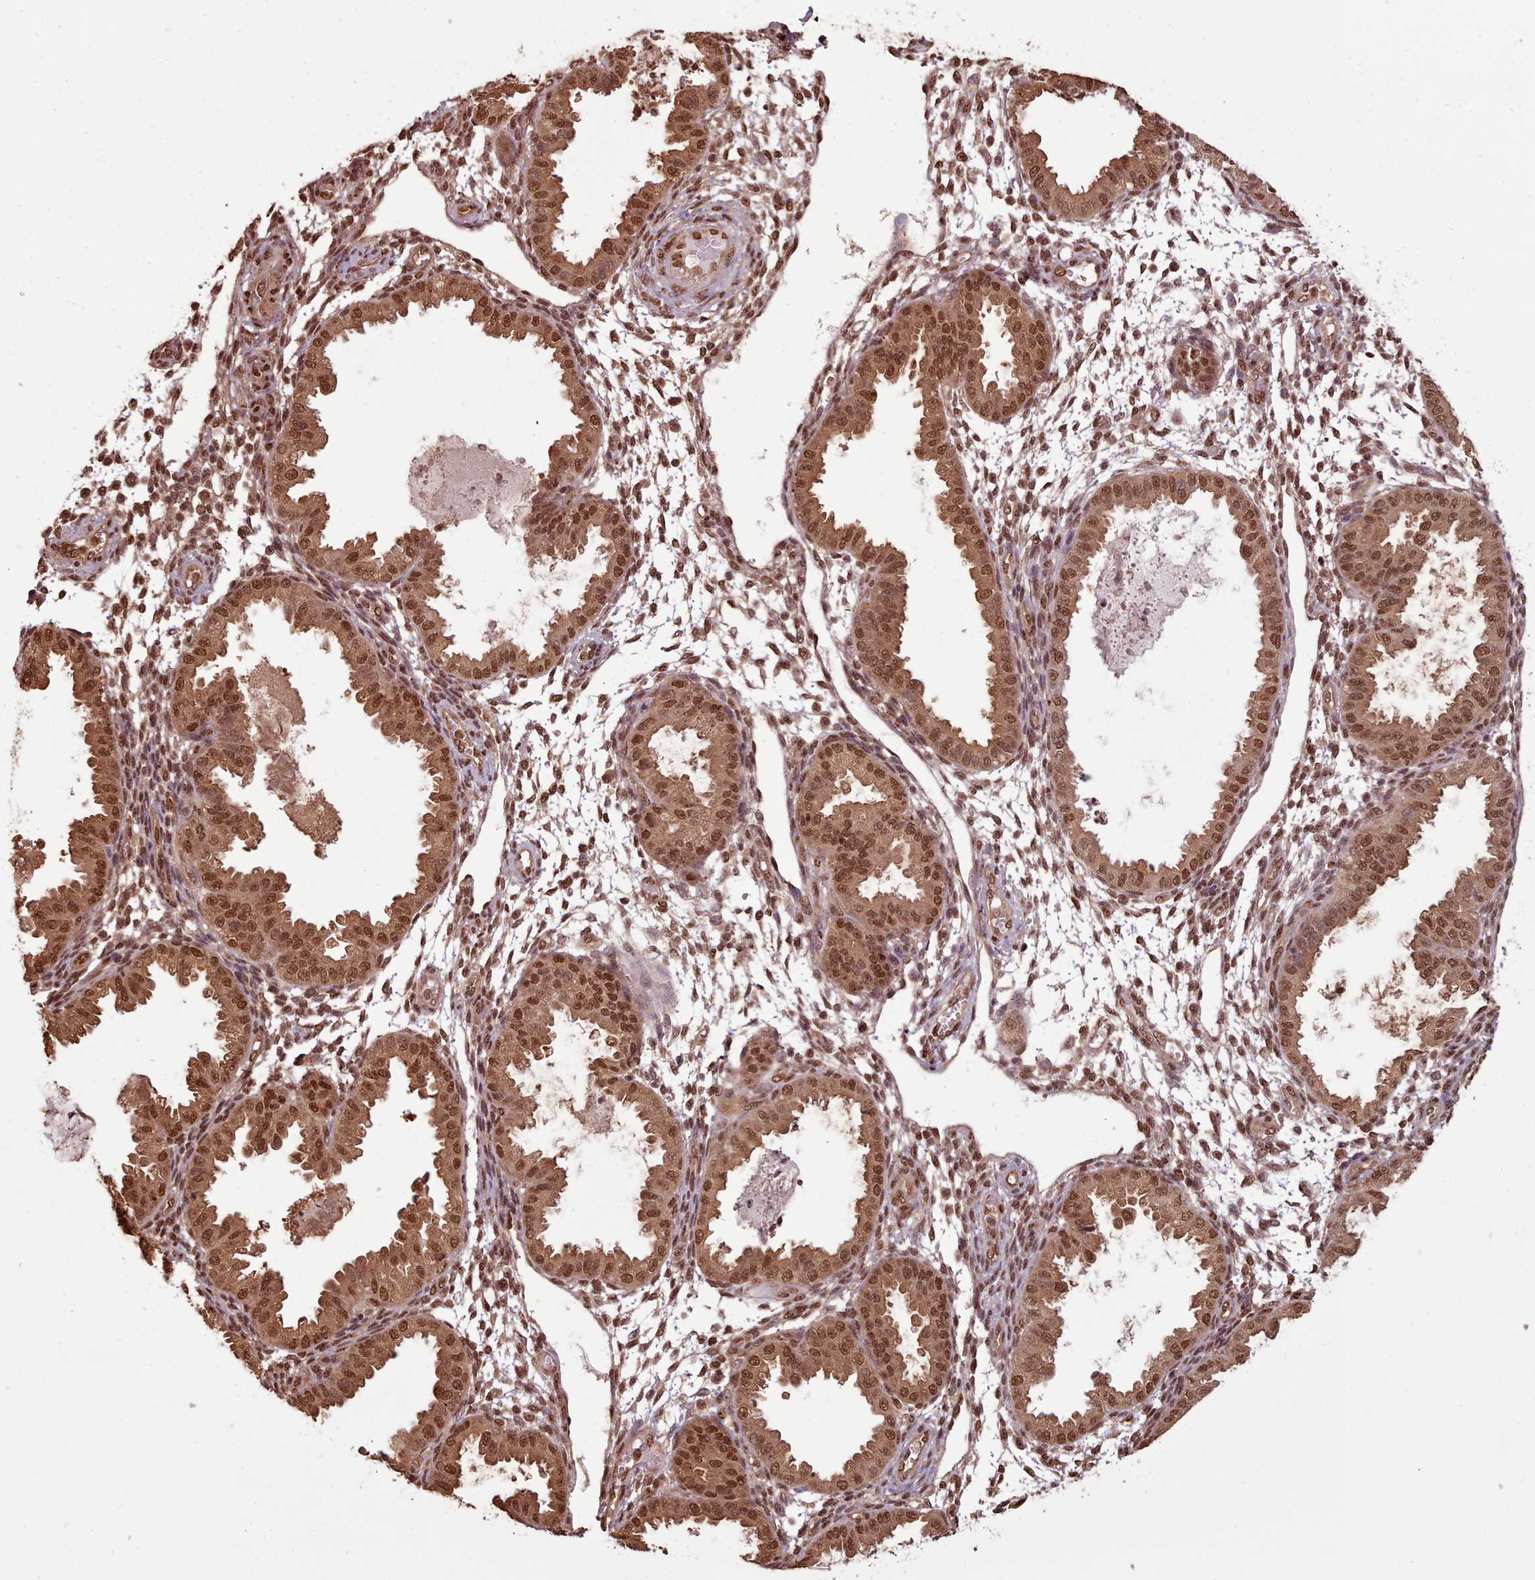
{"staining": {"intensity": "moderate", "quantity": ">75%", "location": "nuclear"}, "tissue": "endometrium", "cell_type": "Cells in endometrial stroma", "image_type": "normal", "snomed": [{"axis": "morphology", "description": "Normal tissue, NOS"}, {"axis": "topography", "description": "Endometrium"}], "caption": "Immunohistochemistry (IHC) of normal human endometrium shows medium levels of moderate nuclear expression in about >75% of cells in endometrial stroma. The staining is performed using DAB (3,3'-diaminobenzidine) brown chromogen to label protein expression. The nuclei are counter-stained blue using hematoxylin.", "gene": "RPS27A", "patient": {"sex": "female", "age": 33}}